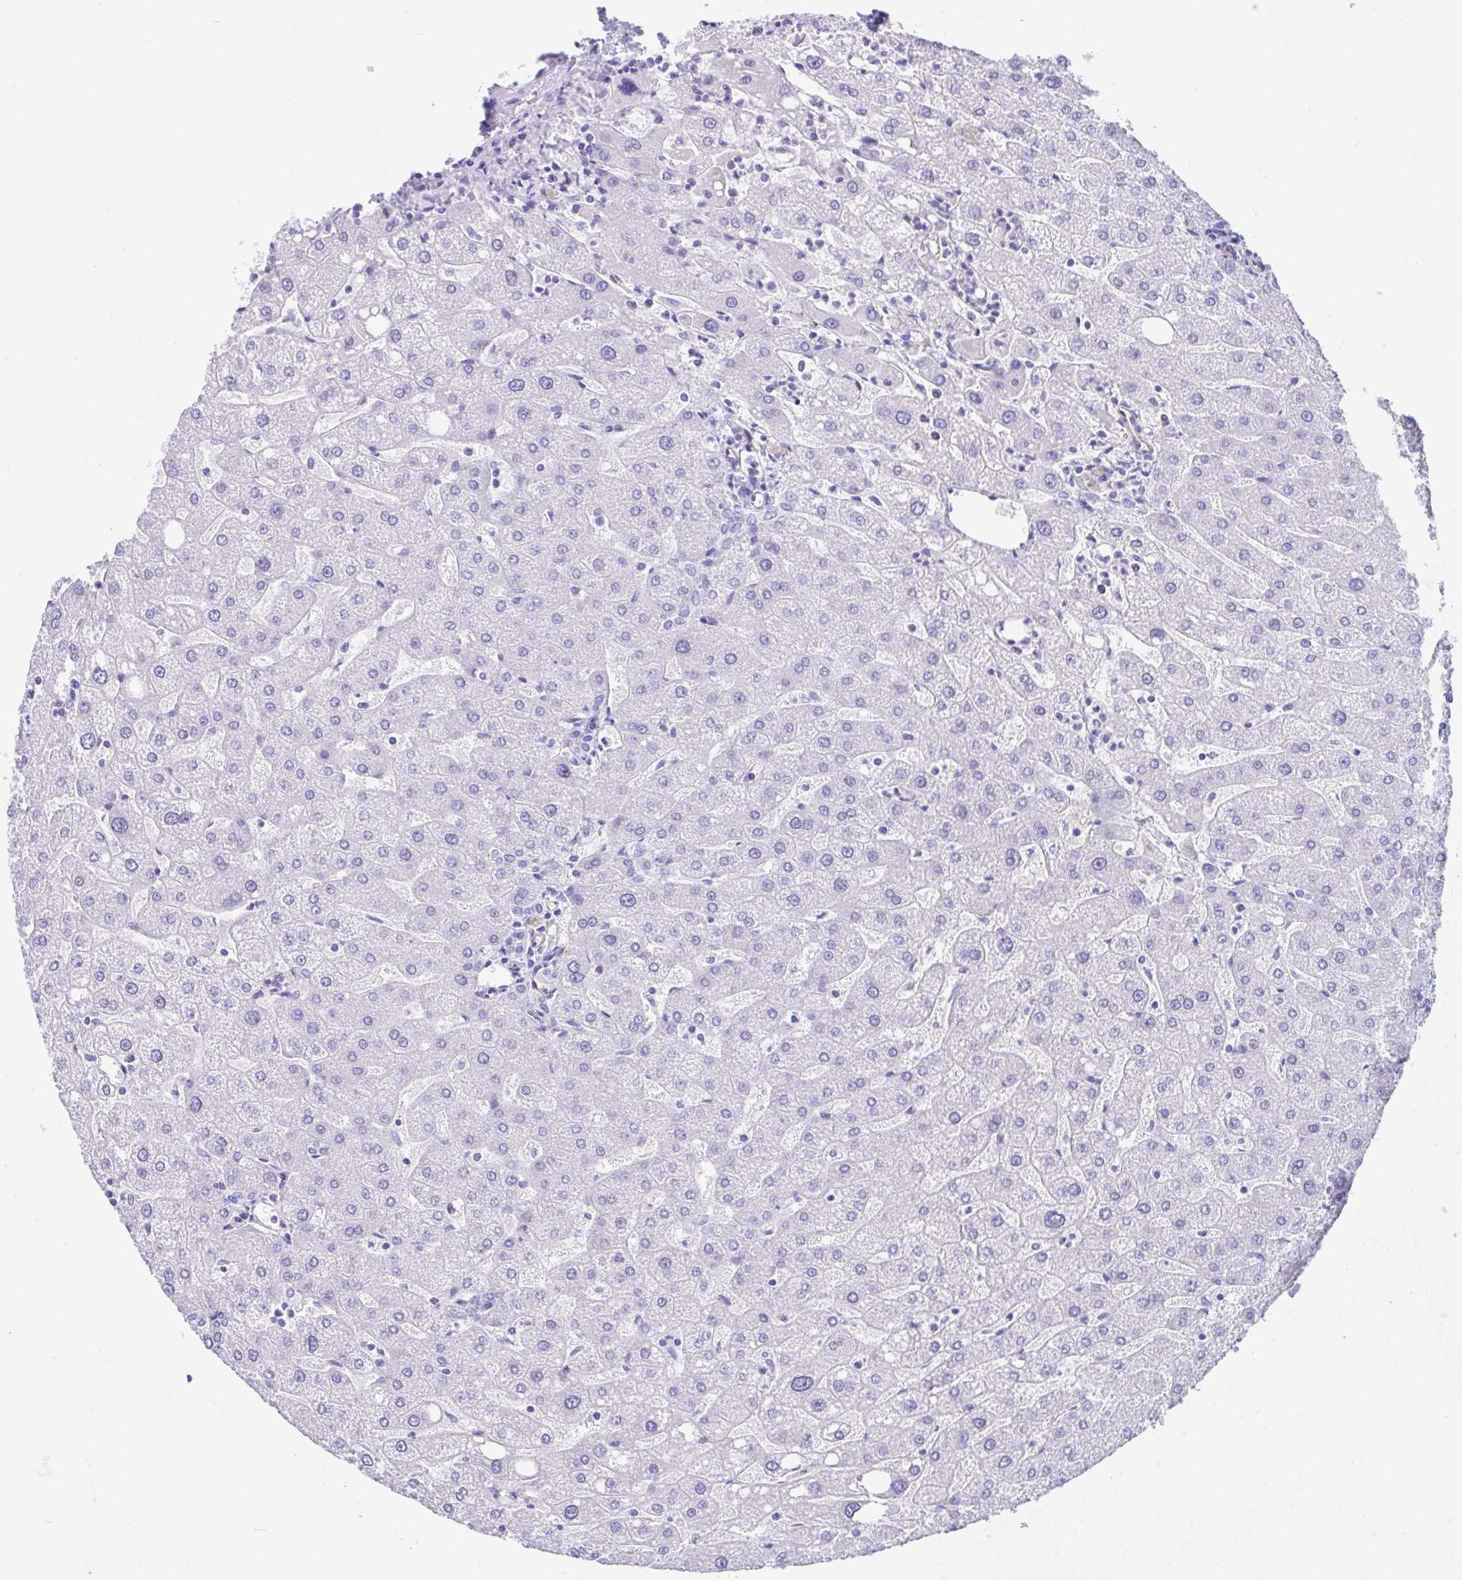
{"staining": {"intensity": "negative", "quantity": "none", "location": "none"}, "tissue": "liver", "cell_type": "Cholangiocytes", "image_type": "normal", "snomed": [{"axis": "morphology", "description": "Normal tissue, NOS"}, {"axis": "topography", "description": "Liver"}], "caption": "Immunohistochemical staining of unremarkable liver shows no significant expression in cholangiocytes.", "gene": "FAM107A", "patient": {"sex": "male", "age": 67}}